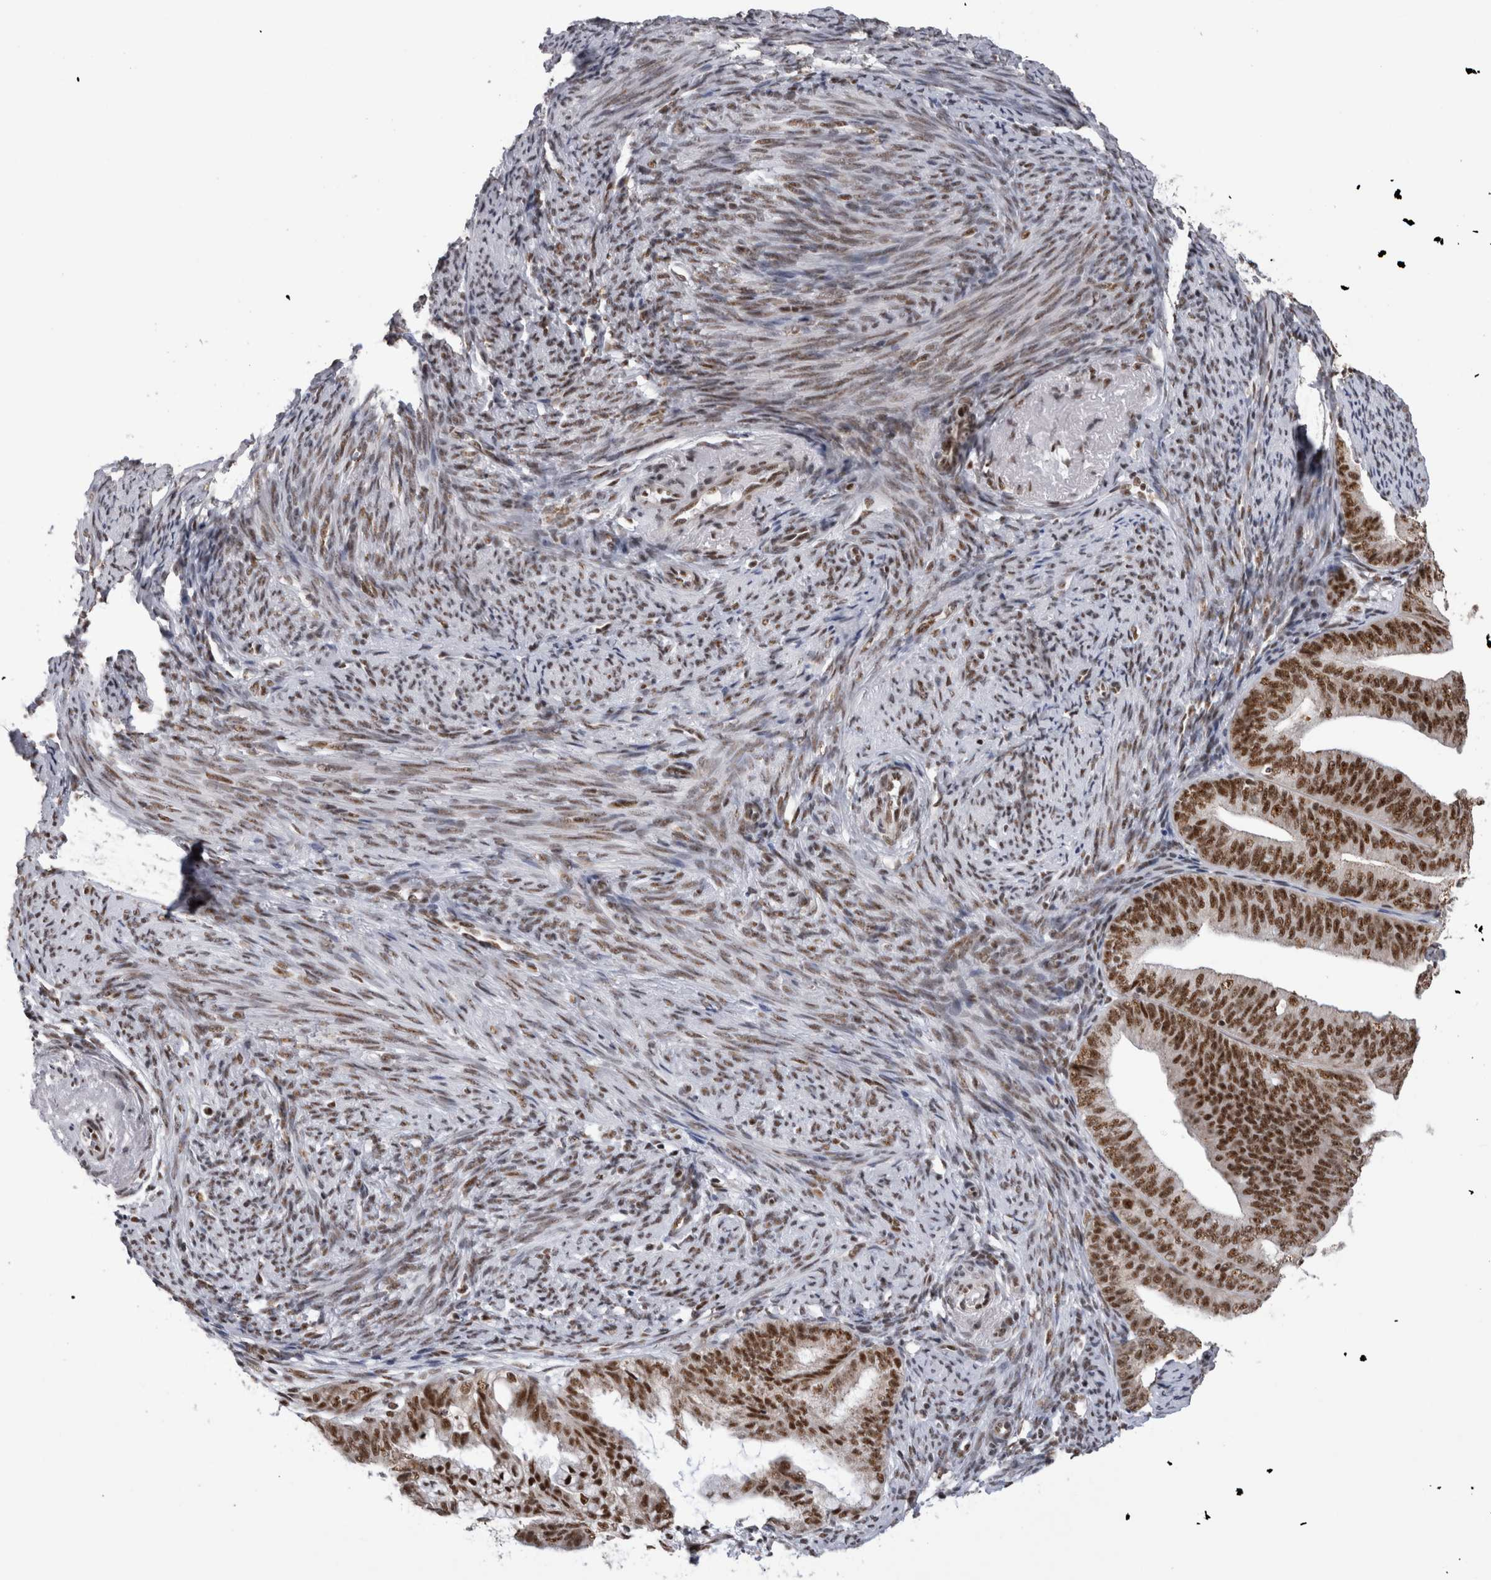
{"staining": {"intensity": "moderate", "quantity": ">75%", "location": "nuclear"}, "tissue": "endometrial cancer", "cell_type": "Tumor cells", "image_type": "cancer", "snomed": [{"axis": "morphology", "description": "Adenocarcinoma, NOS"}, {"axis": "topography", "description": "Endometrium"}], "caption": "Moderate nuclear protein positivity is present in about >75% of tumor cells in endometrial adenocarcinoma. The protein is stained brown, and the nuclei are stained in blue (DAB IHC with brightfield microscopy, high magnification).", "gene": "CDK11A", "patient": {"sex": "female", "age": 63}}